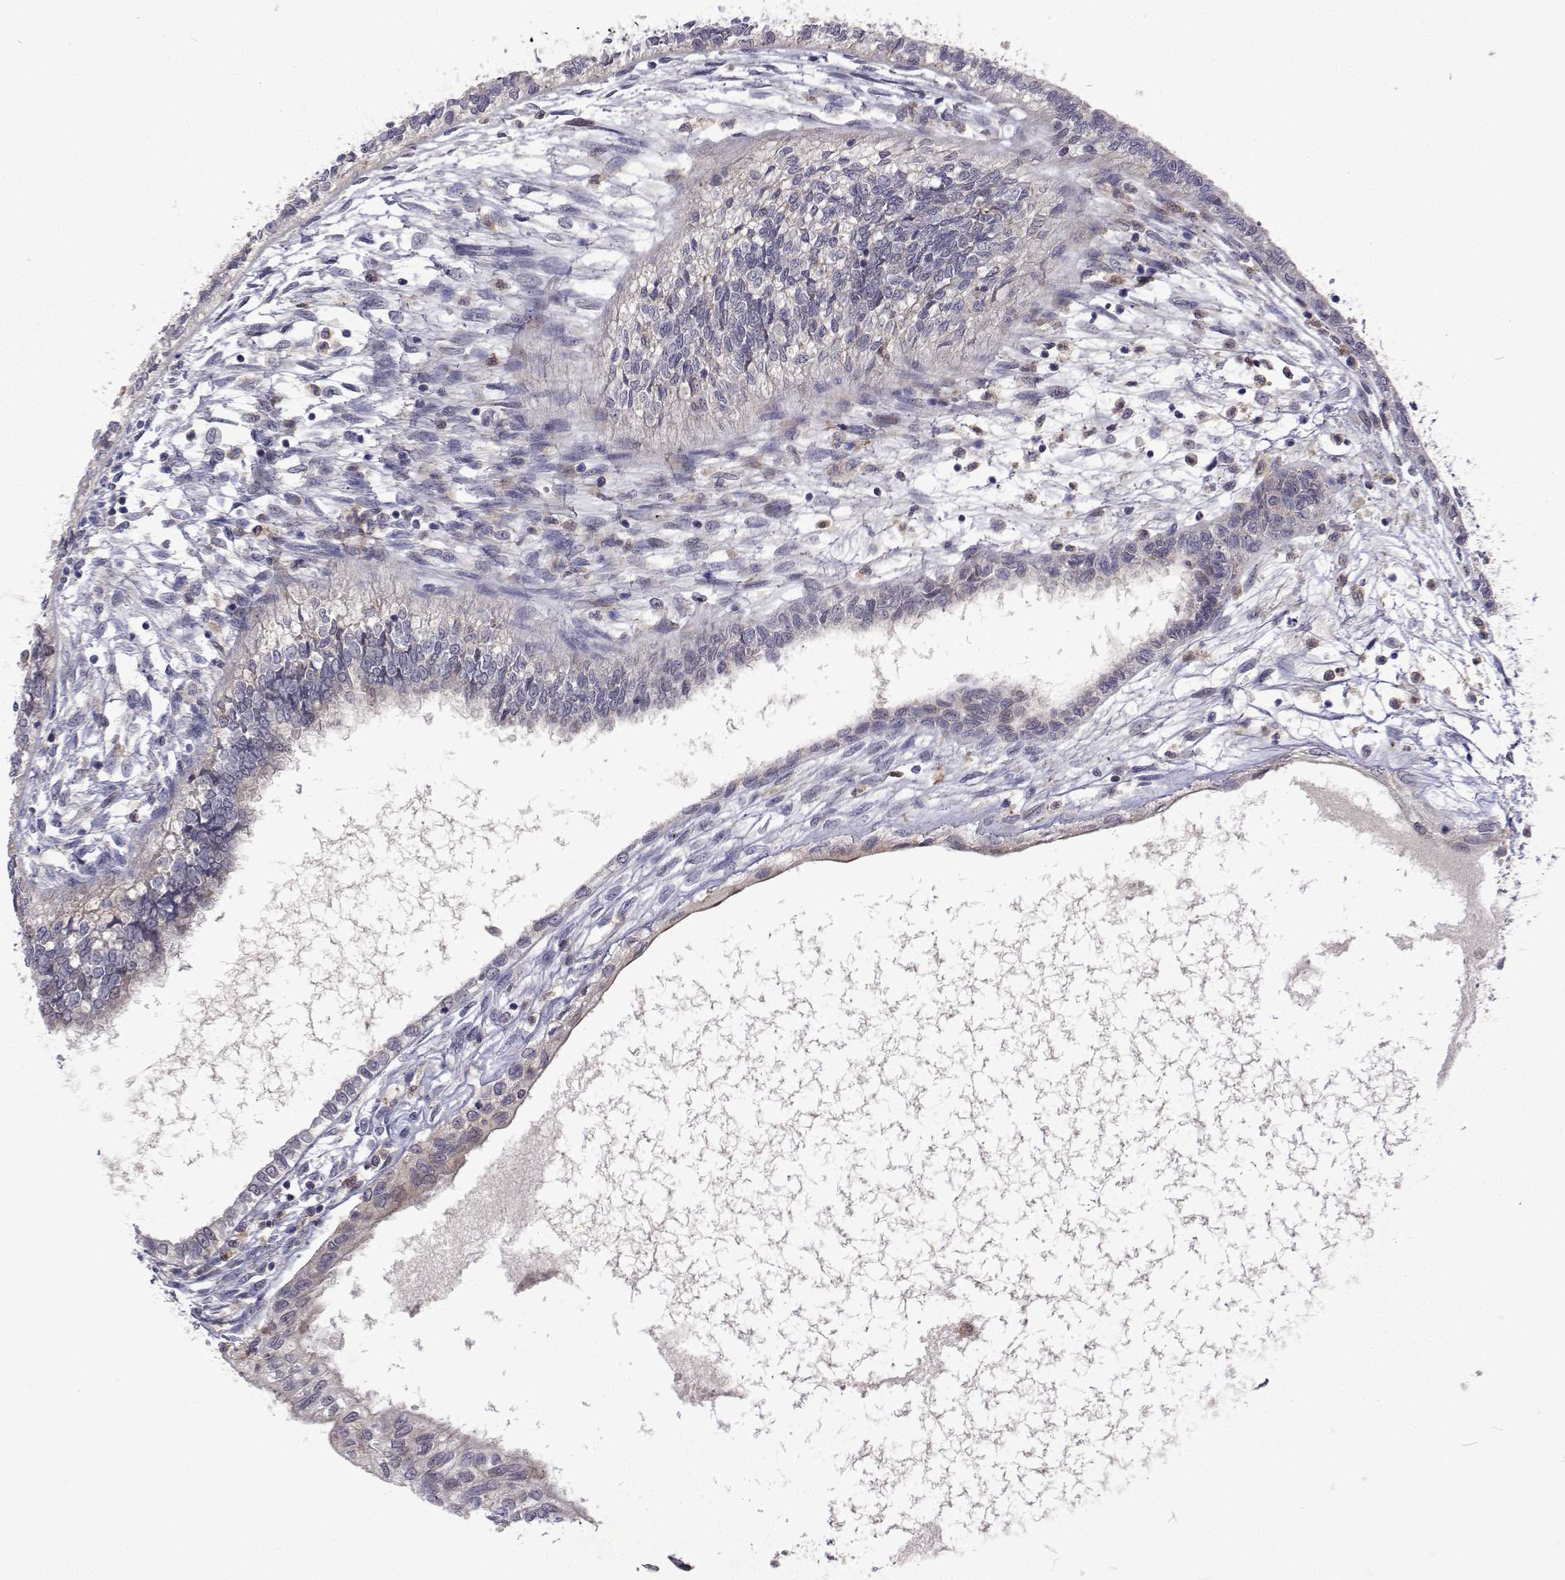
{"staining": {"intensity": "weak", "quantity": "<25%", "location": "cytoplasmic/membranous"}, "tissue": "testis cancer", "cell_type": "Tumor cells", "image_type": "cancer", "snomed": [{"axis": "morphology", "description": "Carcinoma, Embryonal, NOS"}, {"axis": "topography", "description": "Testis"}], "caption": "The micrograph shows no staining of tumor cells in testis embryonal carcinoma.", "gene": "DHTKD1", "patient": {"sex": "male", "age": 37}}